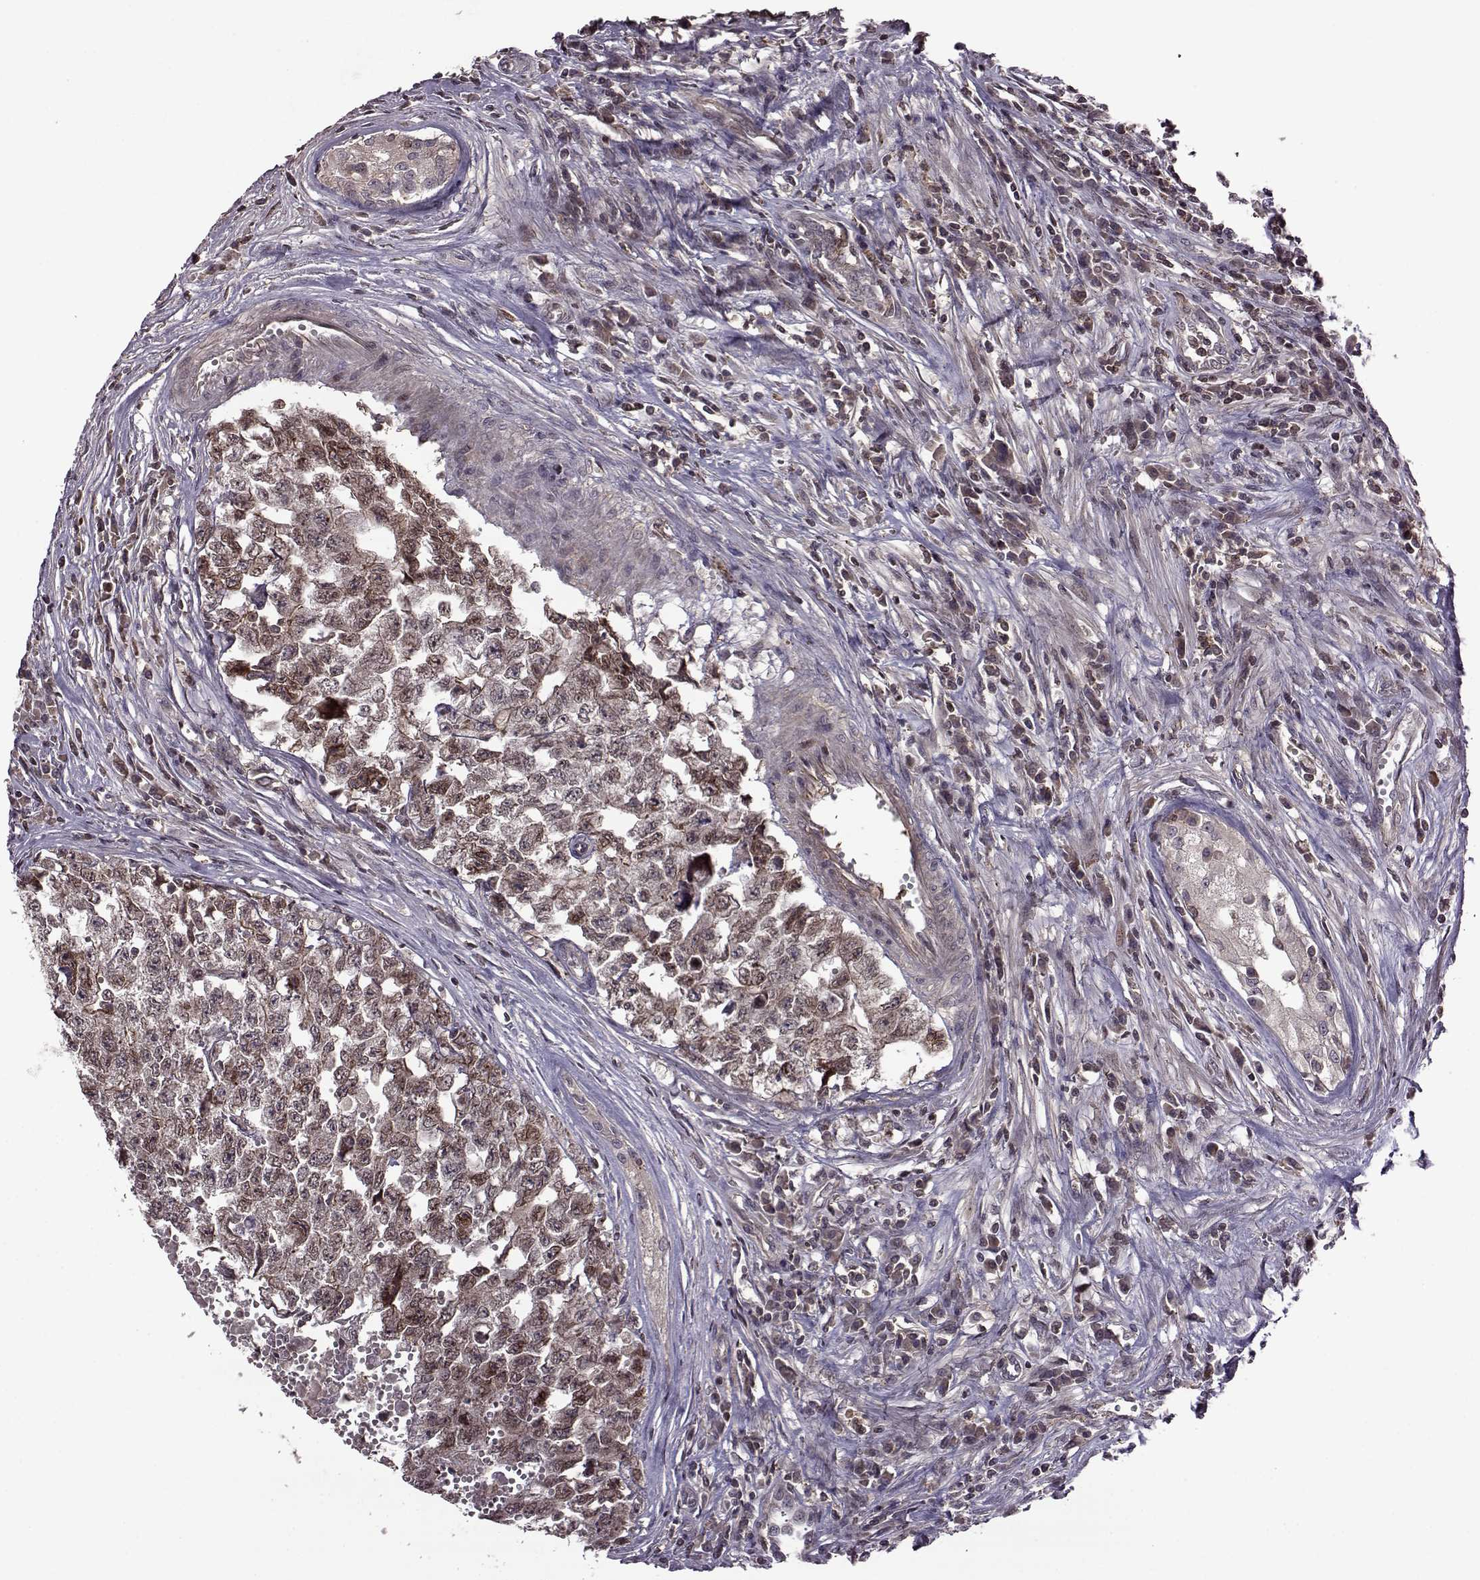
{"staining": {"intensity": "weak", "quantity": ">75%", "location": "cytoplasmic/membranous"}, "tissue": "testis cancer", "cell_type": "Tumor cells", "image_type": "cancer", "snomed": [{"axis": "morphology", "description": "Seminoma, NOS"}, {"axis": "morphology", "description": "Carcinoma, Embryonal, NOS"}, {"axis": "topography", "description": "Testis"}], "caption": "Protein staining of testis cancer (embryonal carcinoma) tissue exhibits weak cytoplasmic/membranous staining in about >75% of tumor cells.", "gene": "TRMU", "patient": {"sex": "male", "age": 22}}